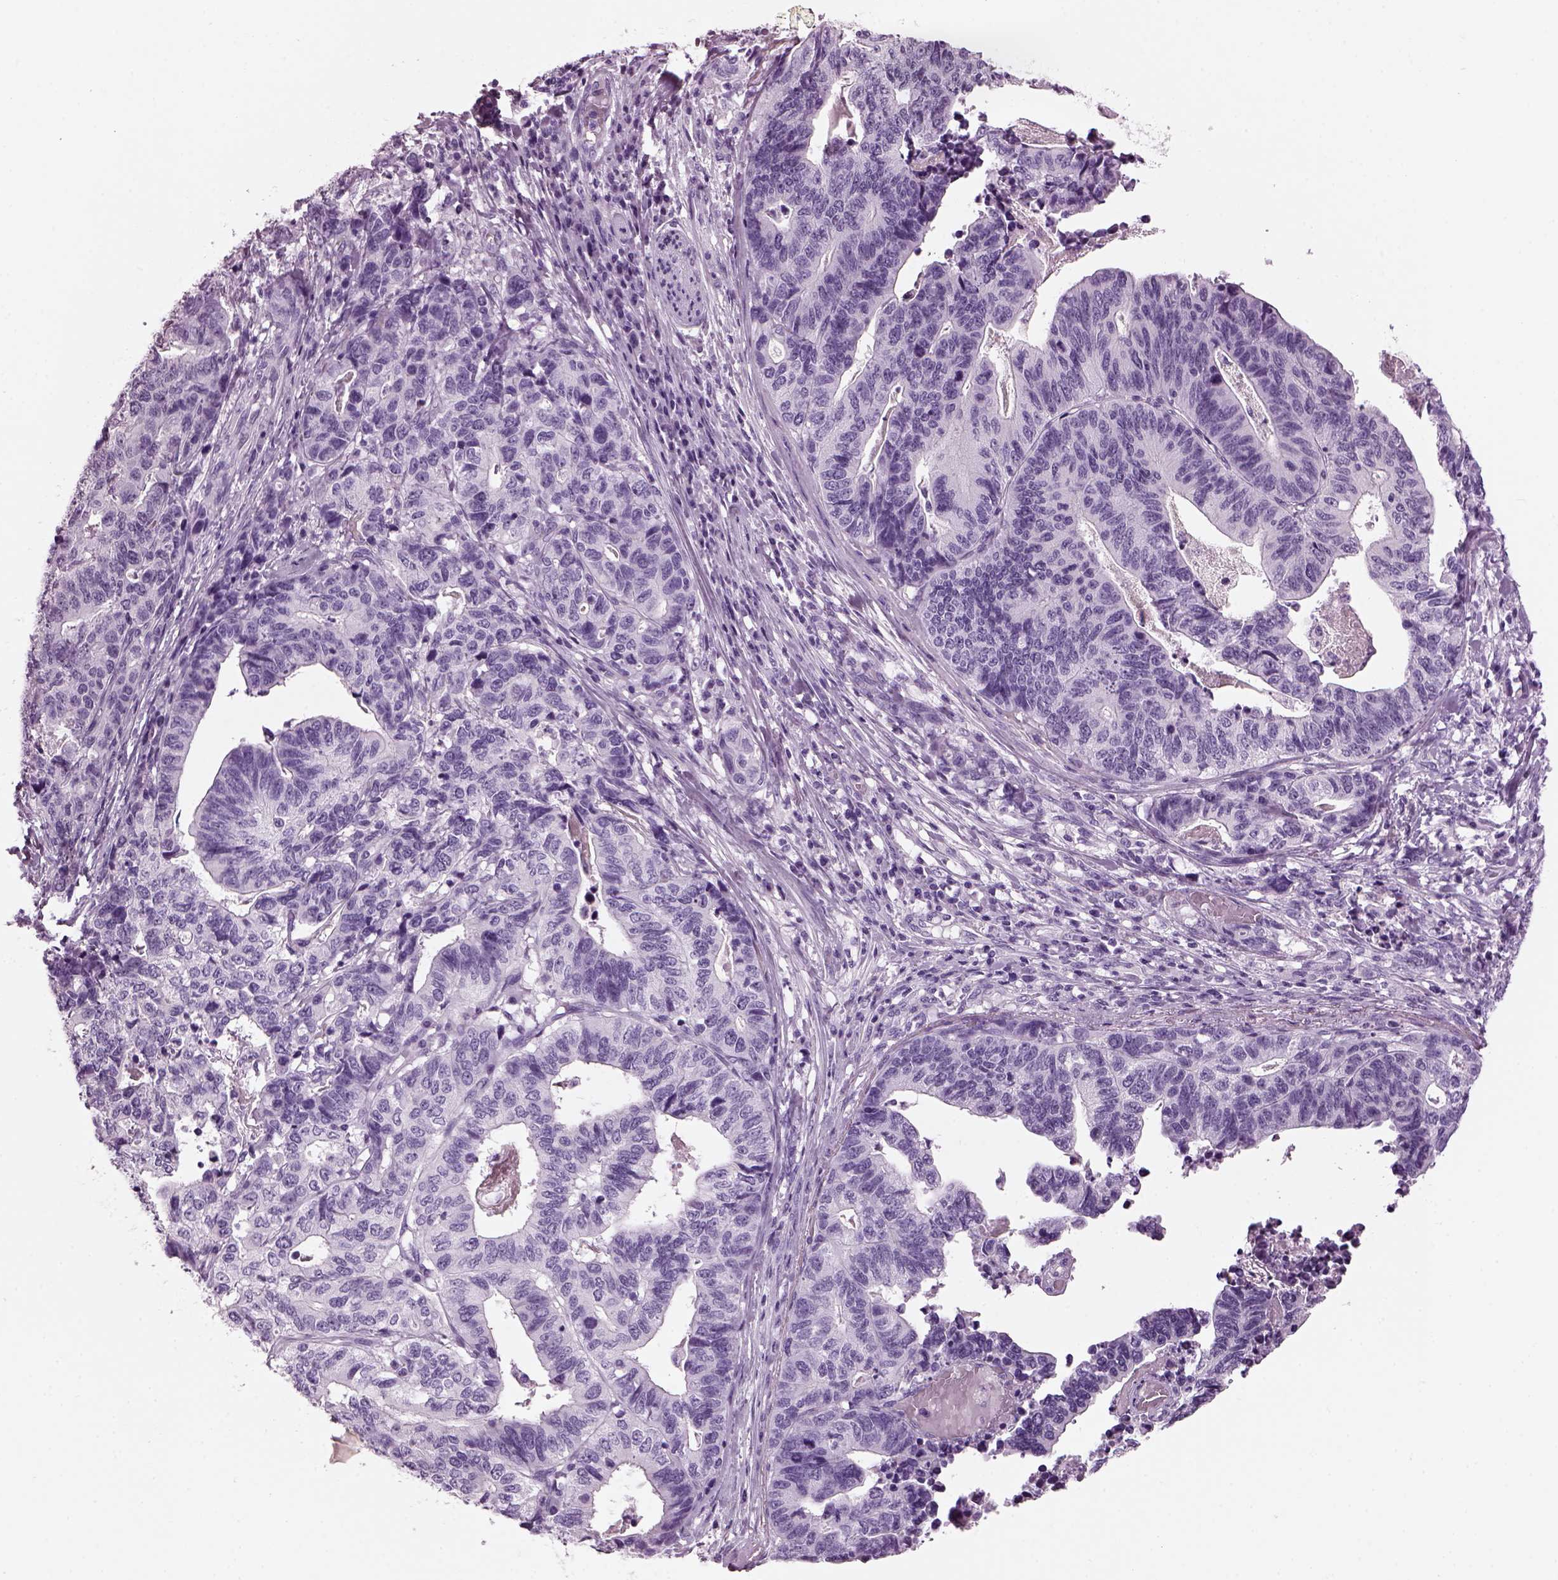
{"staining": {"intensity": "negative", "quantity": "none", "location": "none"}, "tissue": "stomach cancer", "cell_type": "Tumor cells", "image_type": "cancer", "snomed": [{"axis": "morphology", "description": "Adenocarcinoma, NOS"}, {"axis": "topography", "description": "Stomach, upper"}], "caption": "IHC of human stomach cancer displays no positivity in tumor cells.", "gene": "KRTAP3-2", "patient": {"sex": "female", "age": 67}}